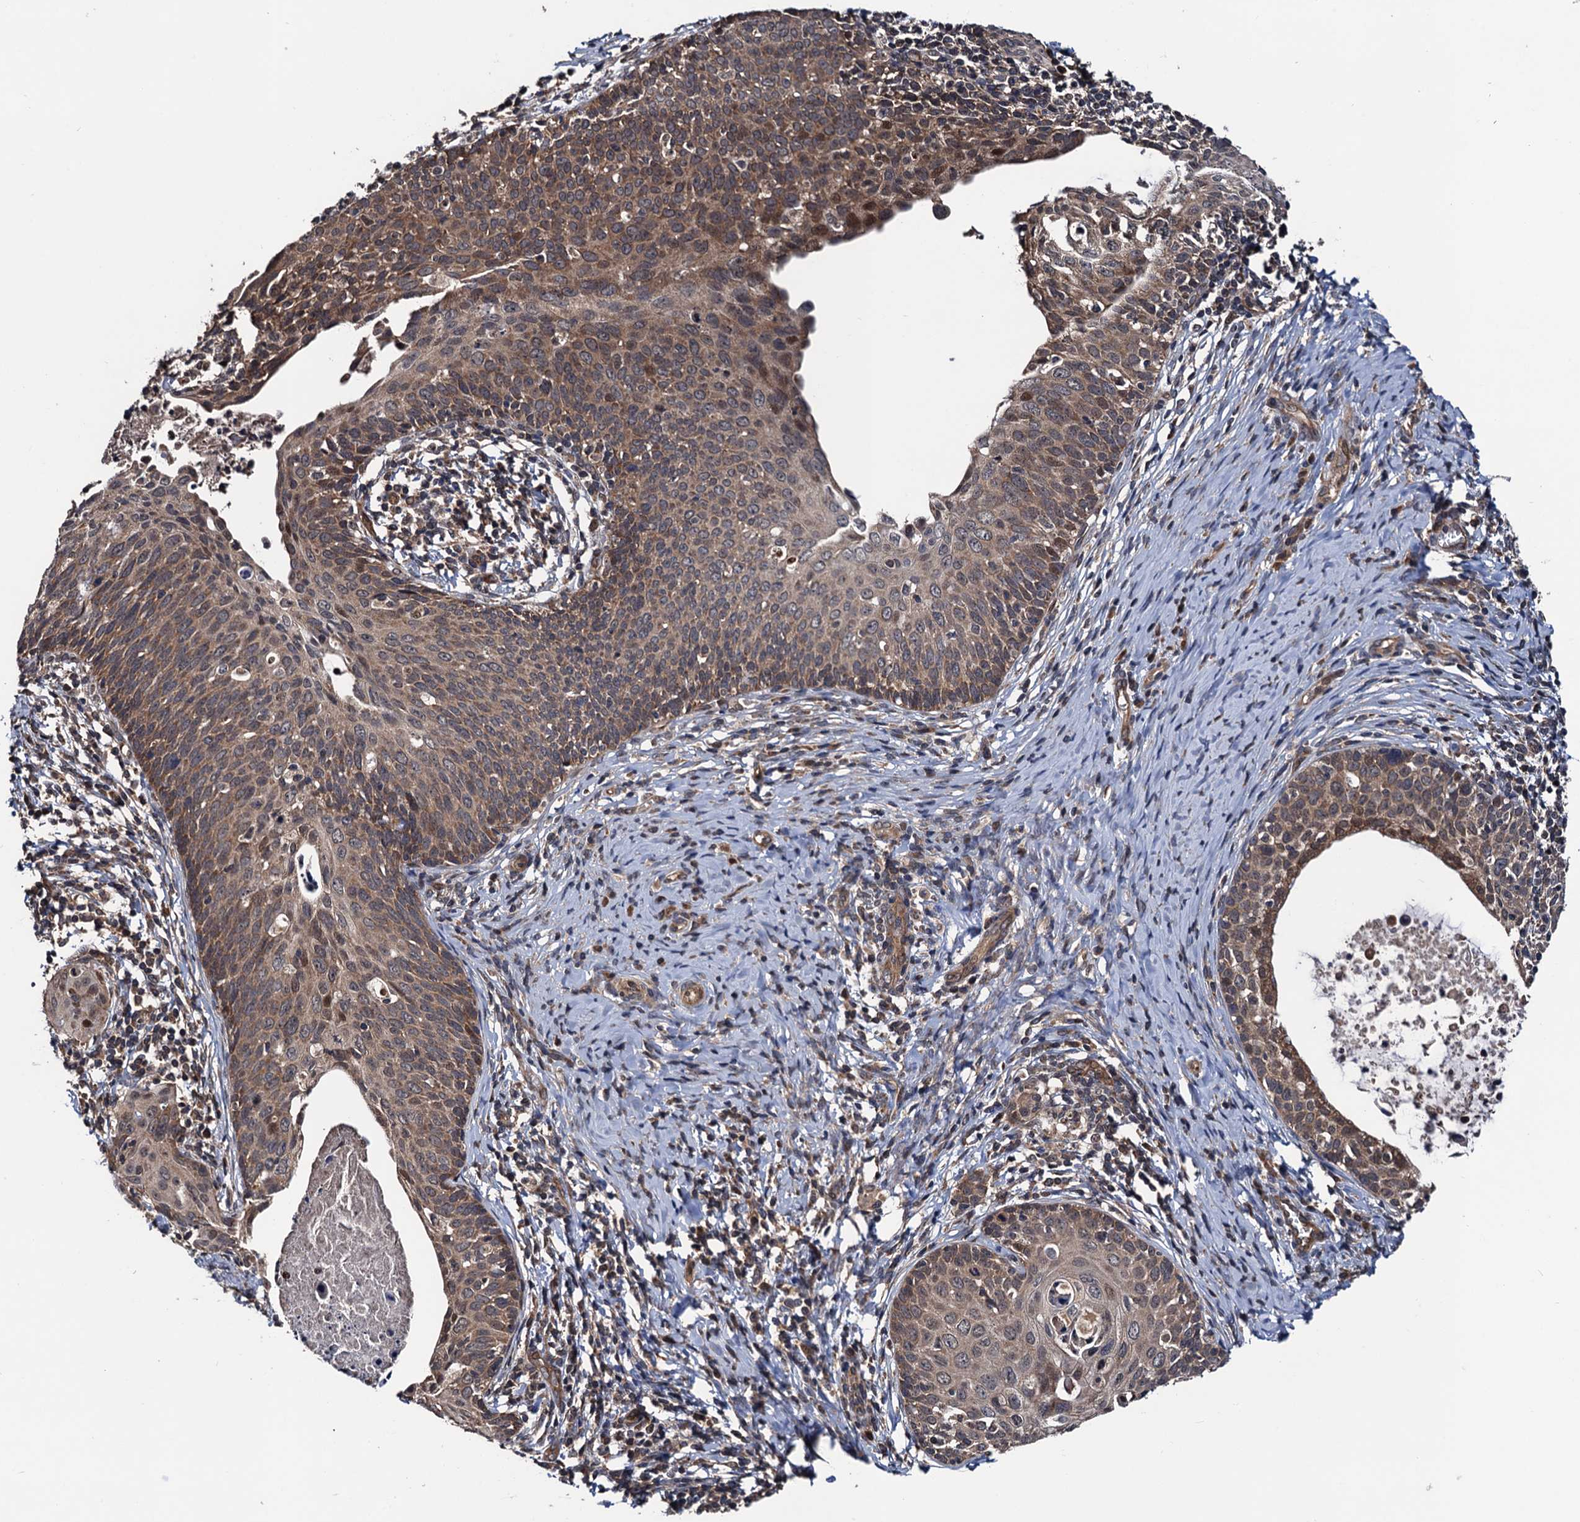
{"staining": {"intensity": "moderate", "quantity": ">75%", "location": "cytoplasmic/membranous"}, "tissue": "cervical cancer", "cell_type": "Tumor cells", "image_type": "cancer", "snomed": [{"axis": "morphology", "description": "Squamous cell carcinoma, NOS"}, {"axis": "topography", "description": "Cervix"}], "caption": "A brown stain highlights moderate cytoplasmic/membranous positivity of a protein in squamous cell carcinoma (cervical) tumor cells.", "gene": "NAA16", "patient": {"sex": "female", "age": 52}}